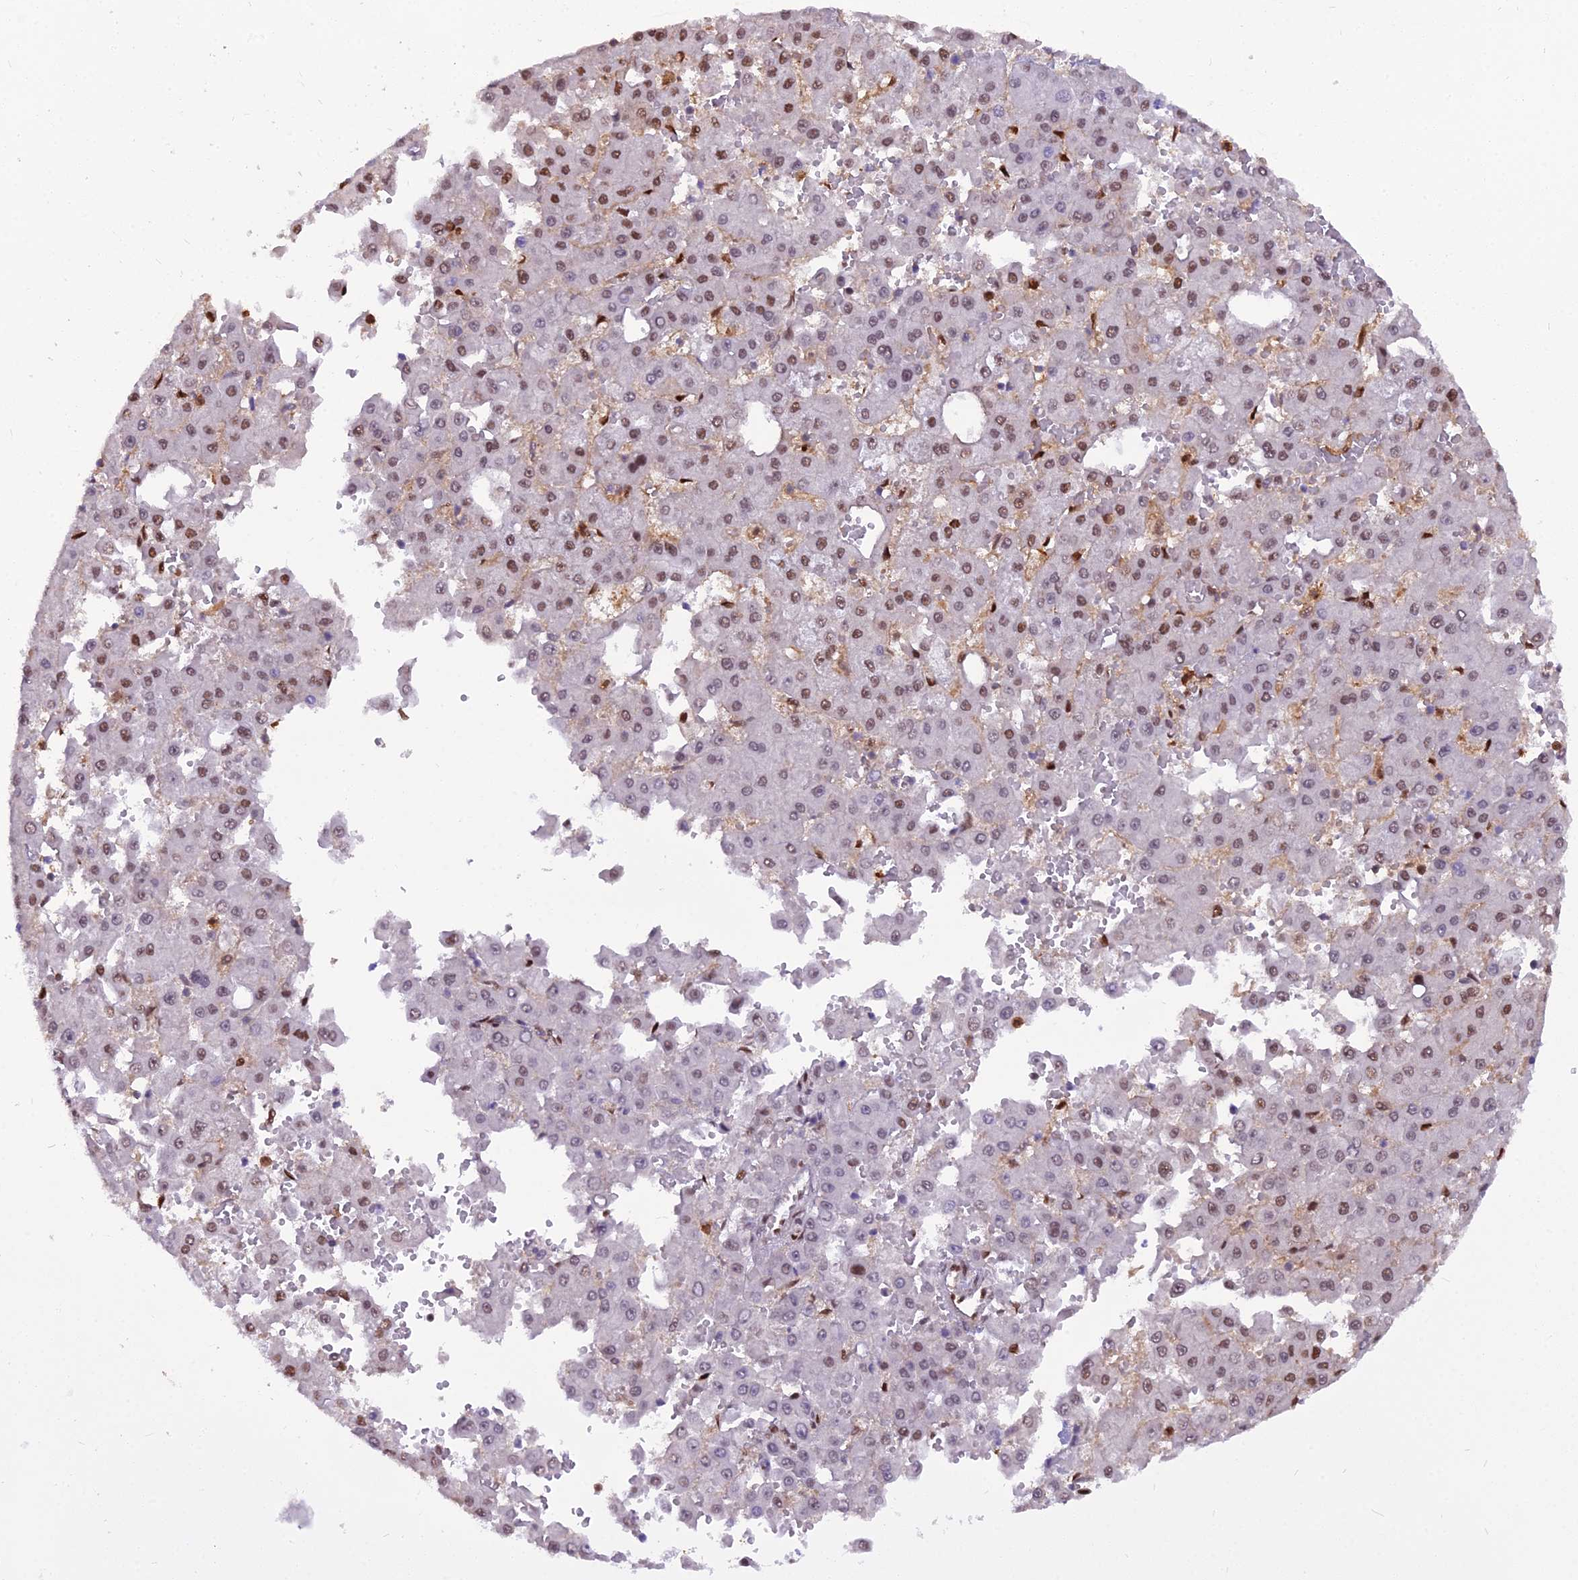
{"staining": {"intensity": "moderate", "quantity": ">75%", "location": "nuclear"}, "tissue": "liver cancer", "cell_type": "Tumor cells", "image_type": "cancer", "snomed": [{"axis": "morphology", "description": "Carcinoma, Hepatocellular, NOS"}, {"axis": "topography", "description": "Liver"}], "caption": "Hepatocellular carcinoma (liver) stained with IHC demonstrates moderate nuclear staining in approximately >75% of tumor cells.", "gene": "NPEPL1", "patient": {"sex": "male", "age": 47}}